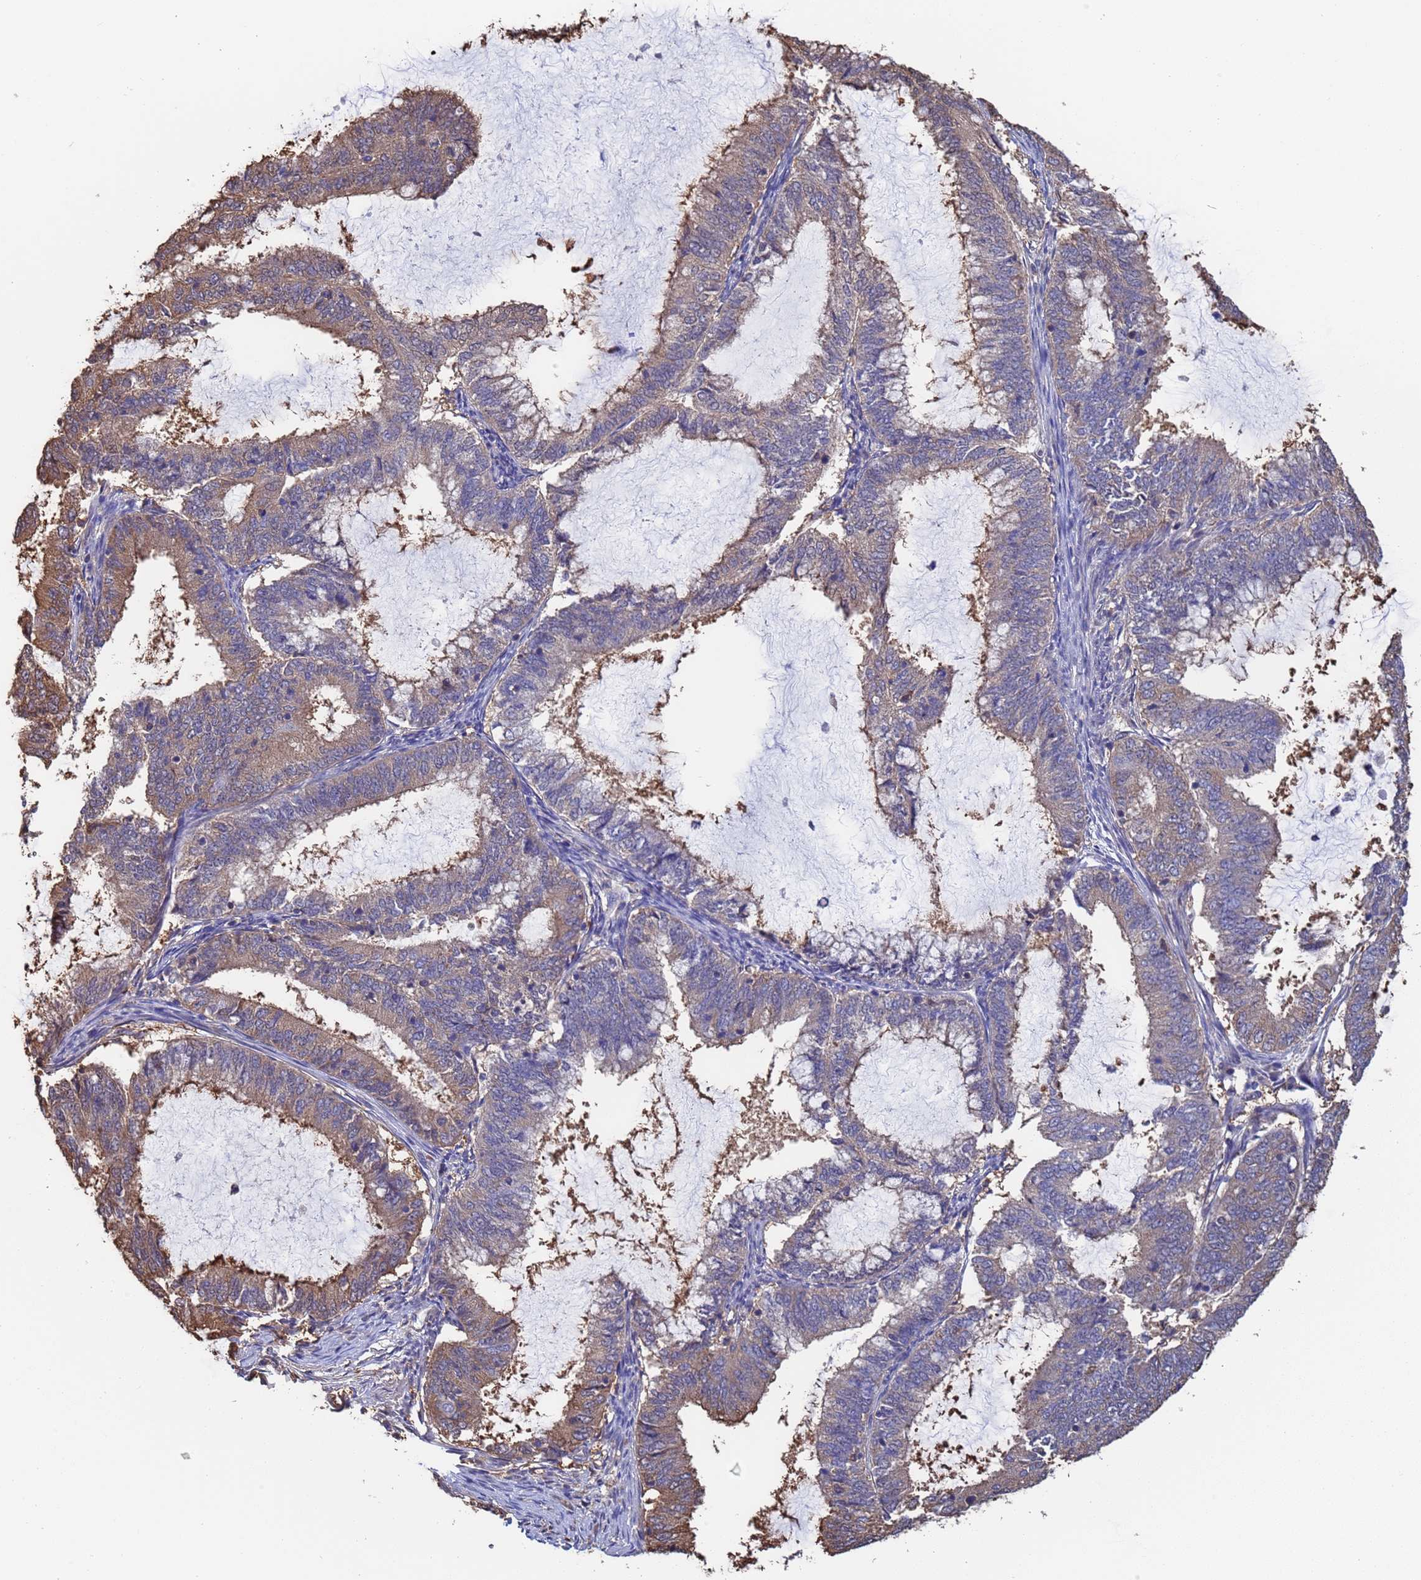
{"staining": {"intensity": "moderate", "quantity": "25%-75%", "location": "cytoplasmic/membranous"}, "tissue": "endometrial cancer", "cell_type": "Tumor cells", "image_type": "cancer", "snomed": [{"axis": "morphology", "description": "Adenocarcinoma, NOS"}, {"axis": "topography", "description": "Endometrium"}], "caption": "DAB immunohistochemical staining of human endometrial cancer (adenocarcinoma) shows moderate cytoplasmic/membranous protein positivity in approximately 25%-75% of tumor cells.", "gene": "FAM25A", "patient": {"sex": "female", "age": 51}}